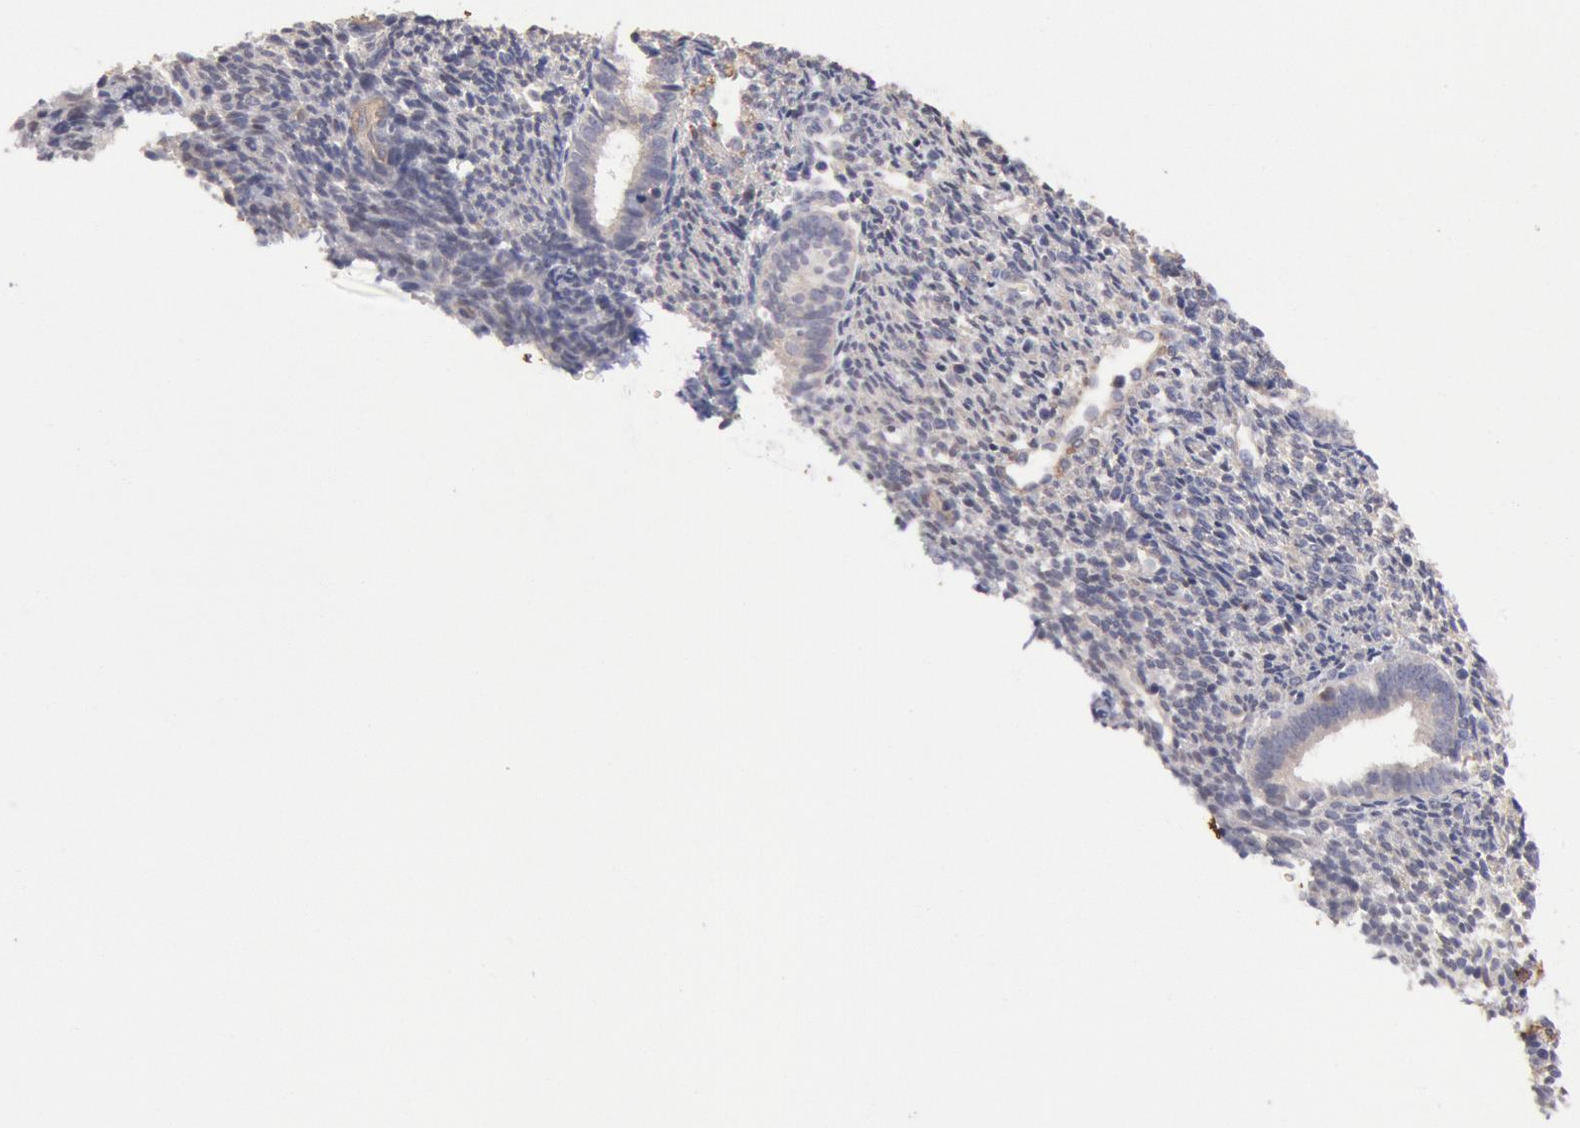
{"staining": {"intensity": "weak", "quantity": "<25%", "location": "cytoplasmic/membranous"}, "tissue": "endometrium", "cell_type": "Cells in endometrial stroma", "image_type": "normal", "snomed": [{"axis": "morphology", "description": "Normal tissue, NOS"}, {"axis": "topography", "description": "Endometrium"}], "caption": "Photomicrograph shows no protein expression in cells in endometrial stroma of benign endometrium. The staining is performed using DAB (3,3'-diaminobenzidine) brown chromogen with nuclei counter-stained in using hematoxylin.", "gene": "TMED8", "patient": {"sex": "female", "age": 27}}